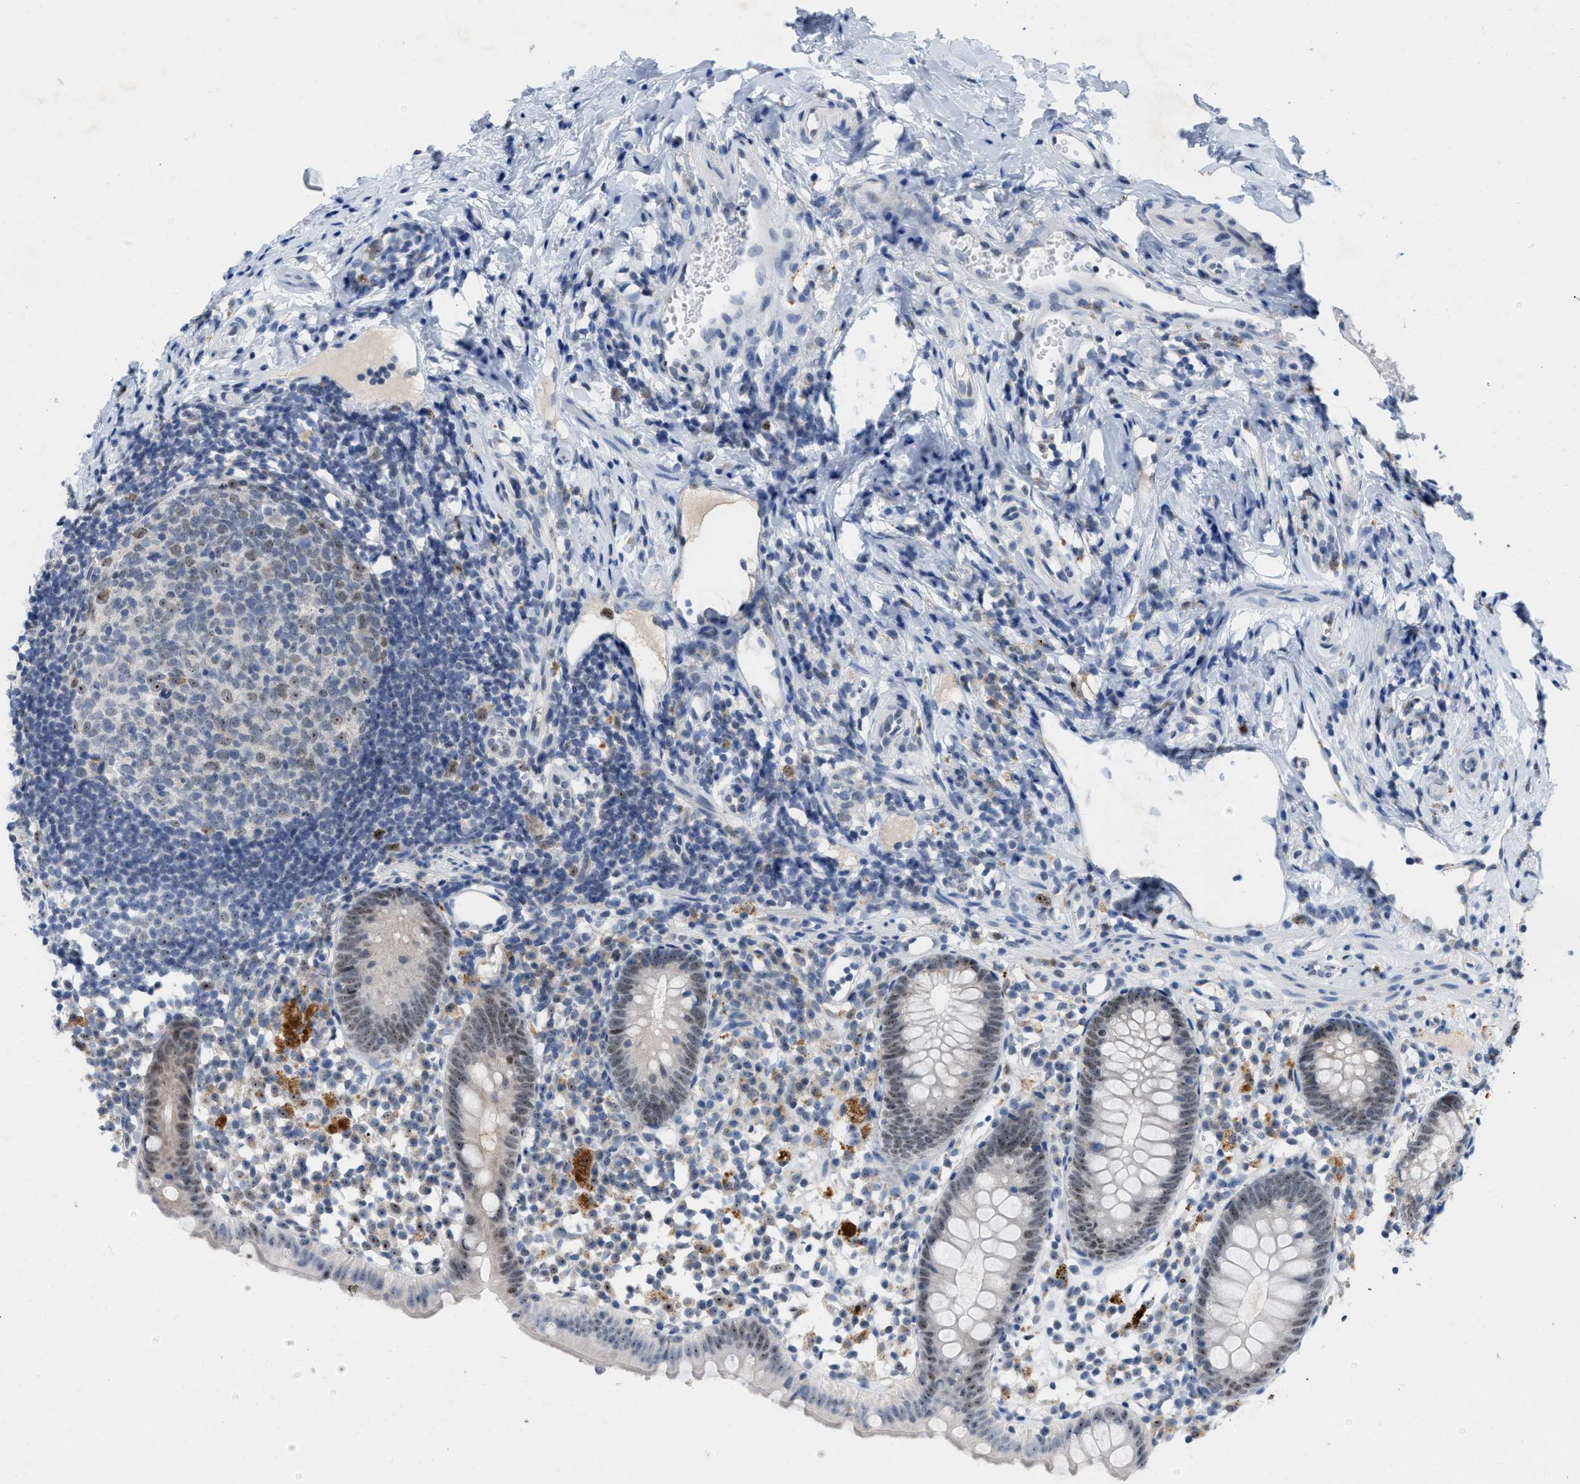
{"staining": {"intensity": "moderate", "quantity": "25%-75%", "location": "nuclear"}, "tissue": "appendix", "cell_type": "Glandular cells", "image_type": "normal", "snomed": [{"axis": "morphology", "description": "Normal tissue, NOS"}, {"axis": "topography", "description": "Appendix"}], "caption": "A high-resolution image shows immunohistochemistry (IHC) staining of benign appendix, which reveals moderate nuclear positivity in approximately 25%-75% of glandular cells.", "gene": "ELAC2", "patient": {"sex": "female", "age": 20}}